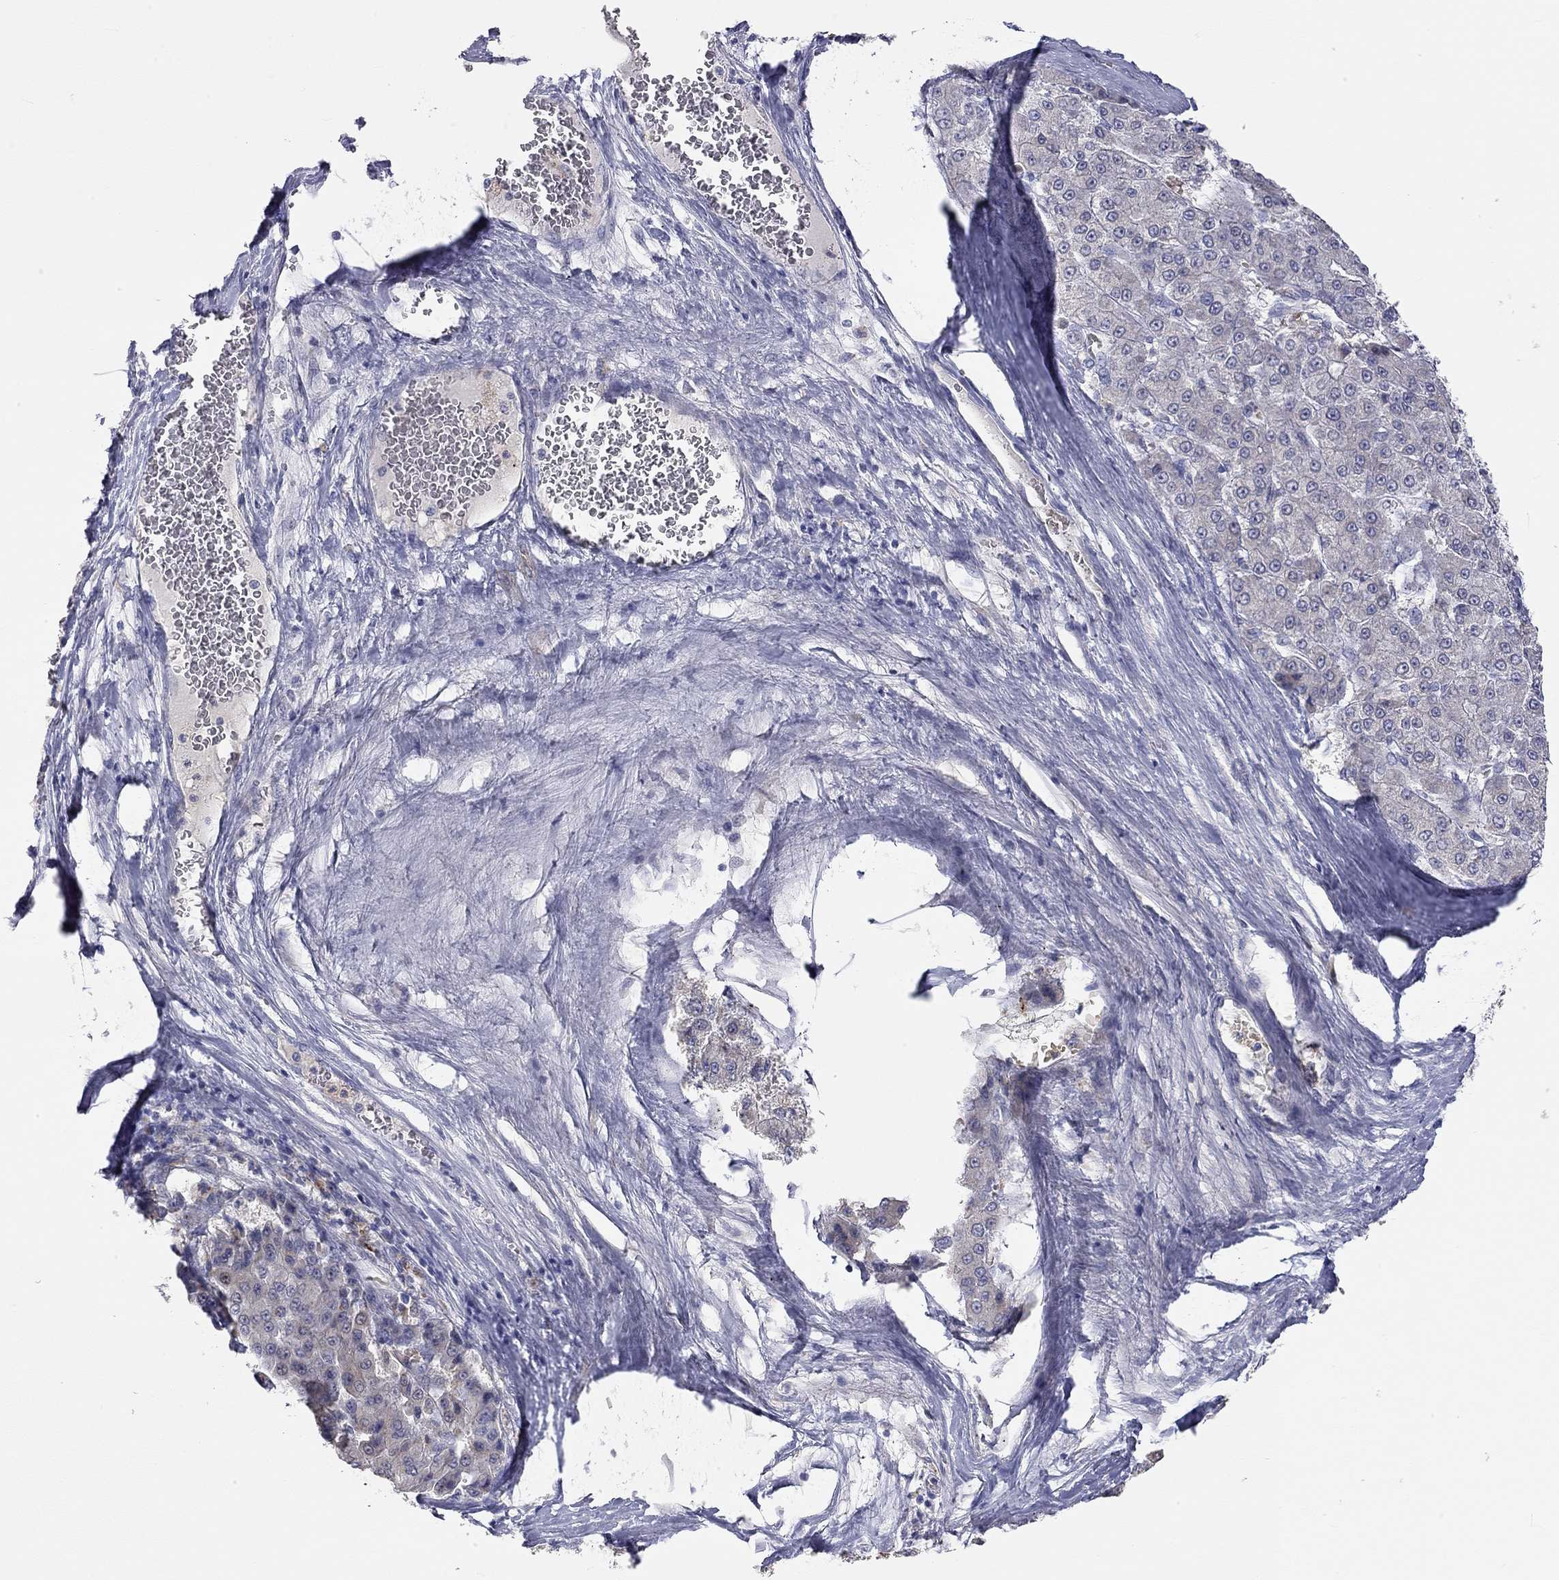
{"staining": {"intensity": "negative", "quantity": "none", "location": "none"}, "tissue": "liver cancer", "cell_type": "Tumor cells", "image_type": "cancer", "snomed": [{"axis": "morphology", "description": "Carcinoma, Hepatocellular, NOS"}, {"axis": "topography", "description": "Liver"}], "caption": "A high-resolution image shows immunohistochemistry (IHC) staining of liver hepatocellular carcinoma, which demonstrates no significant expression in tumor cells.", "gene": "PAPSS2", "patient": {"sex": "male", "age": 70}}